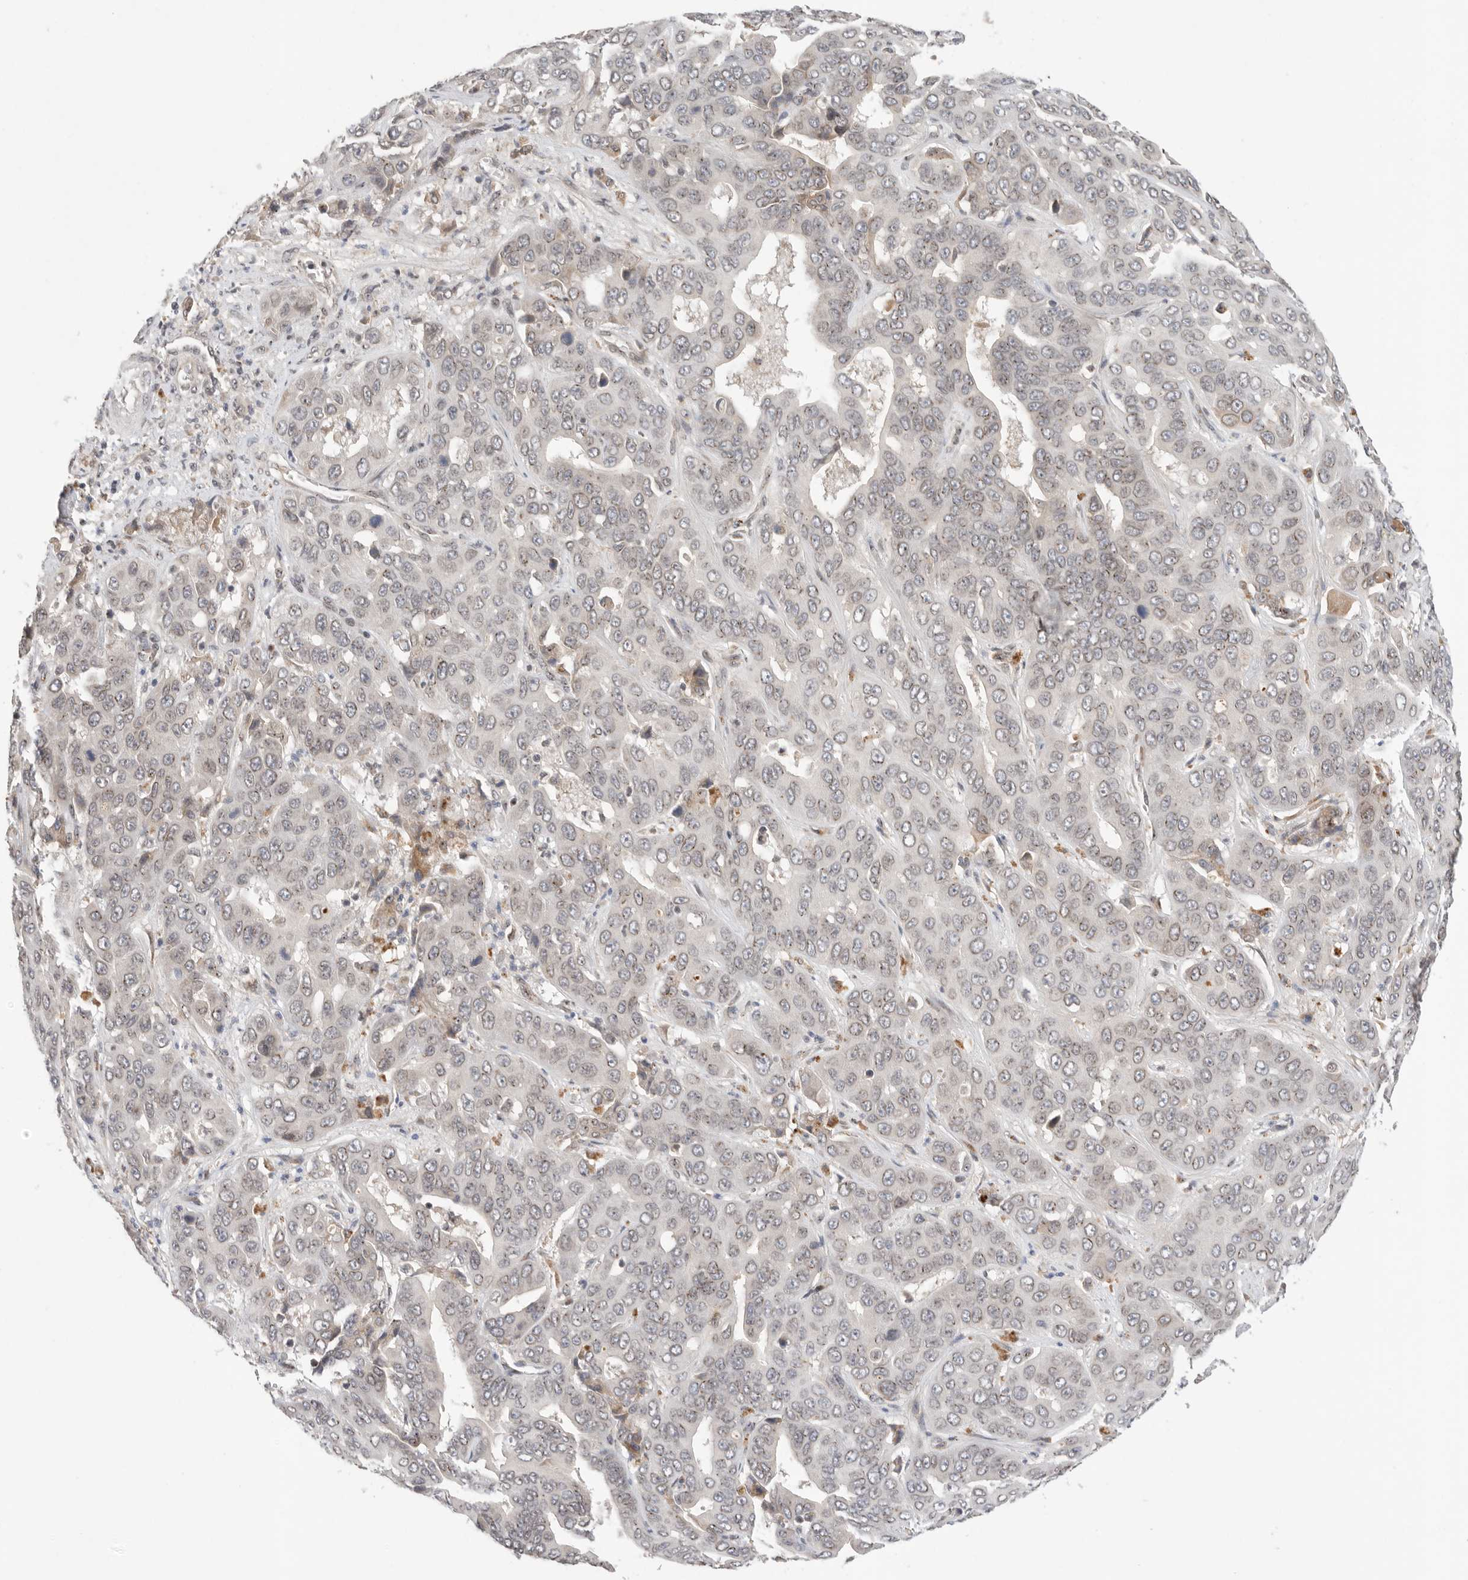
{"staining": {"intensity": "negative", "quantity": "none", "location": "none"}, "tissue": "liver cancer", "cell_type": "Tumor cells", "image_type": "cancer", "snomed": [{"axis": "morphology", "description": "Cholangiocarcinoma"}, {"axis": "topography", "description": "Liver"}], "caption": "Liver cancer was stained to show a protein in brown. There is no significant positivity in tumor cells. (Immunohistochemistry, brightfield microscopy, high magnification).", "gene": "LEMD3", "patient": {"sex": "female", "age": 52}}